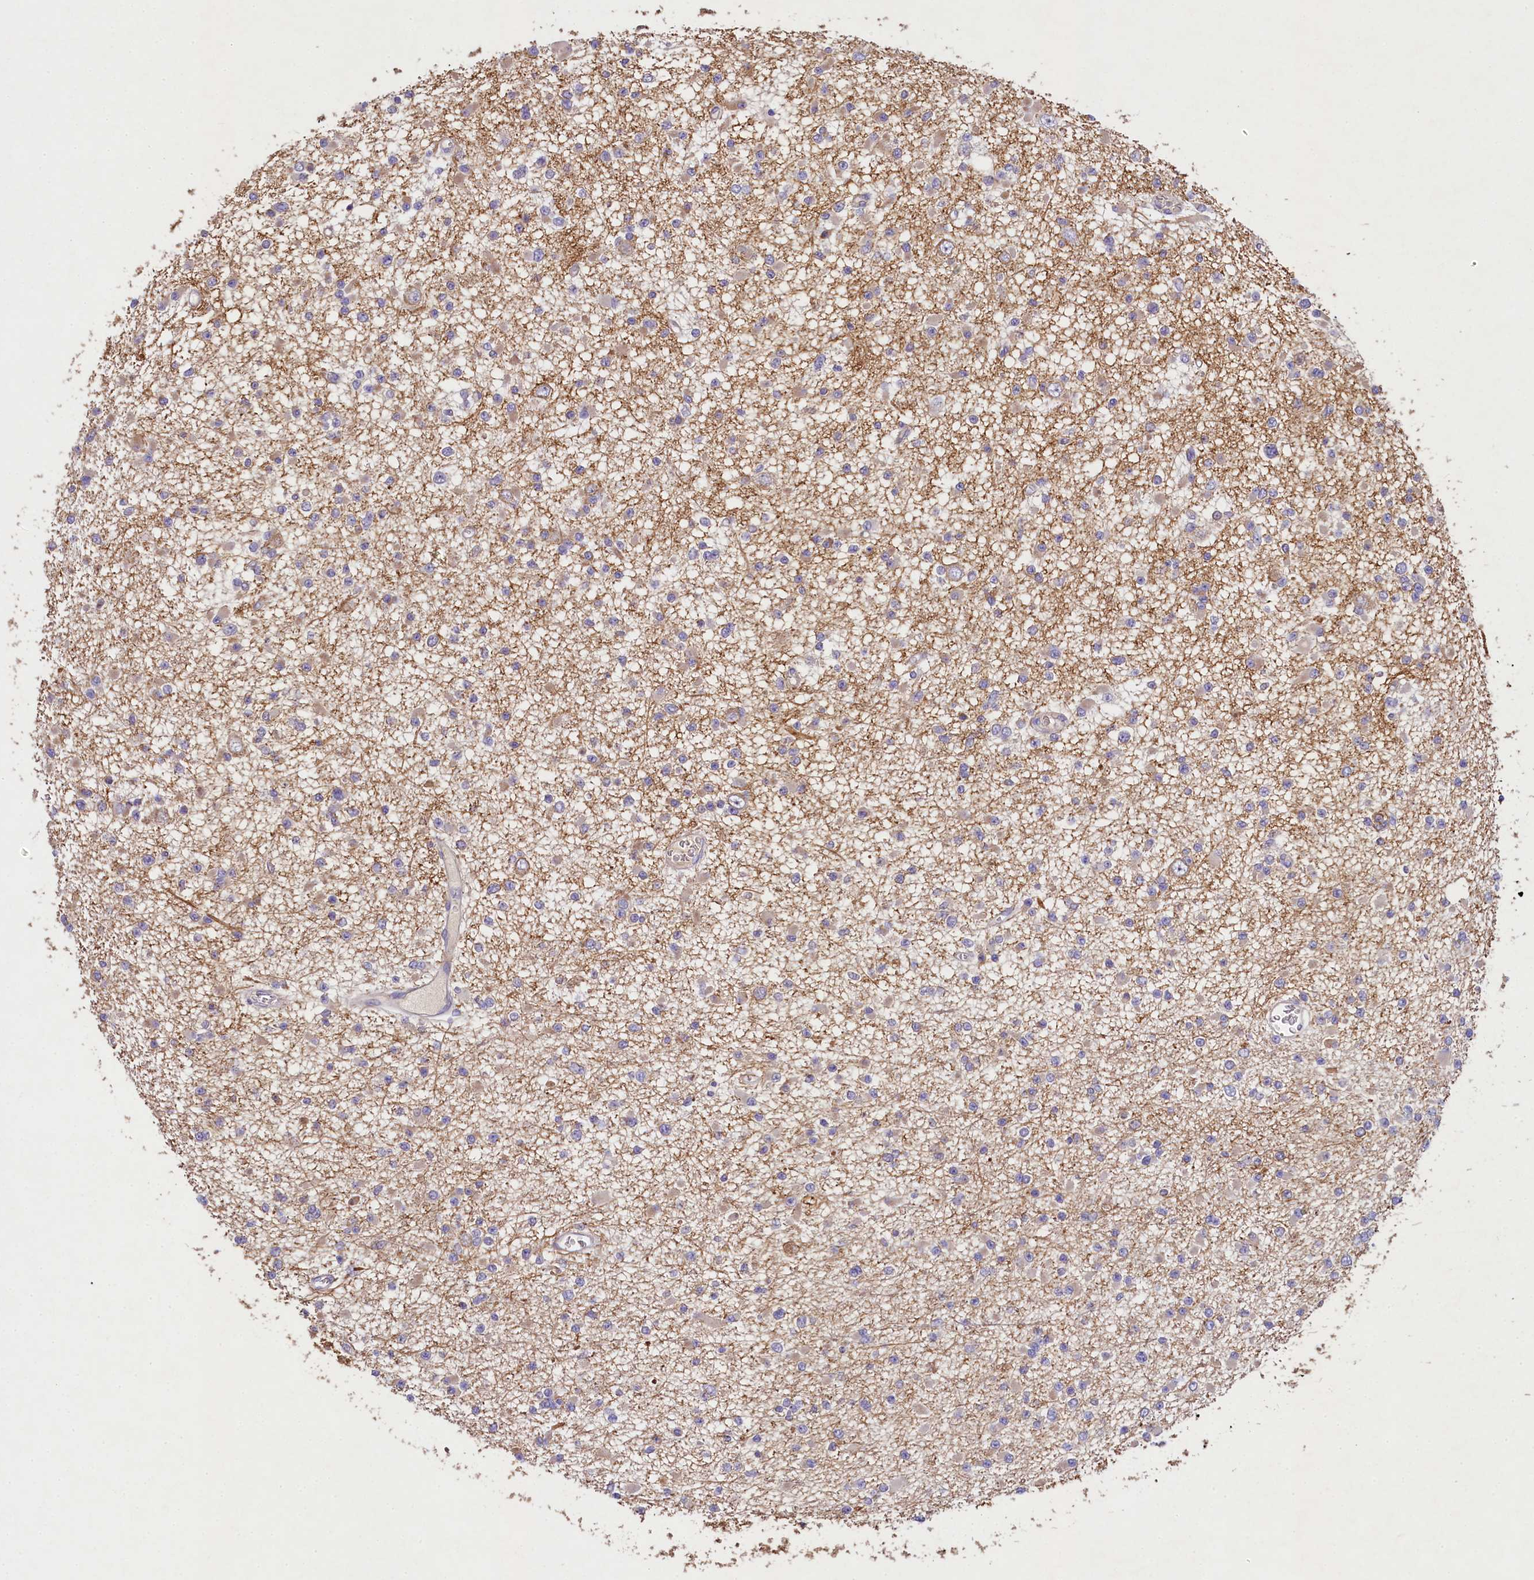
{"staining": {"intensity": "negative", "quantity": "none", "location": "none"}, "tissue": "glioma", "cell_type": "Tumor cells", "image_type": "cancer", "snomed": [{"axis": "morphology", "description": "Glioma, malignant, Low grade"}, {"axis": "topography", "description": "Brain"}], "caption": "Tumor cells show no significant protein expression in malignant glioma (low-grade).", "gene": "FXYD6", "patient": {"sex": "female", "age": 22}}